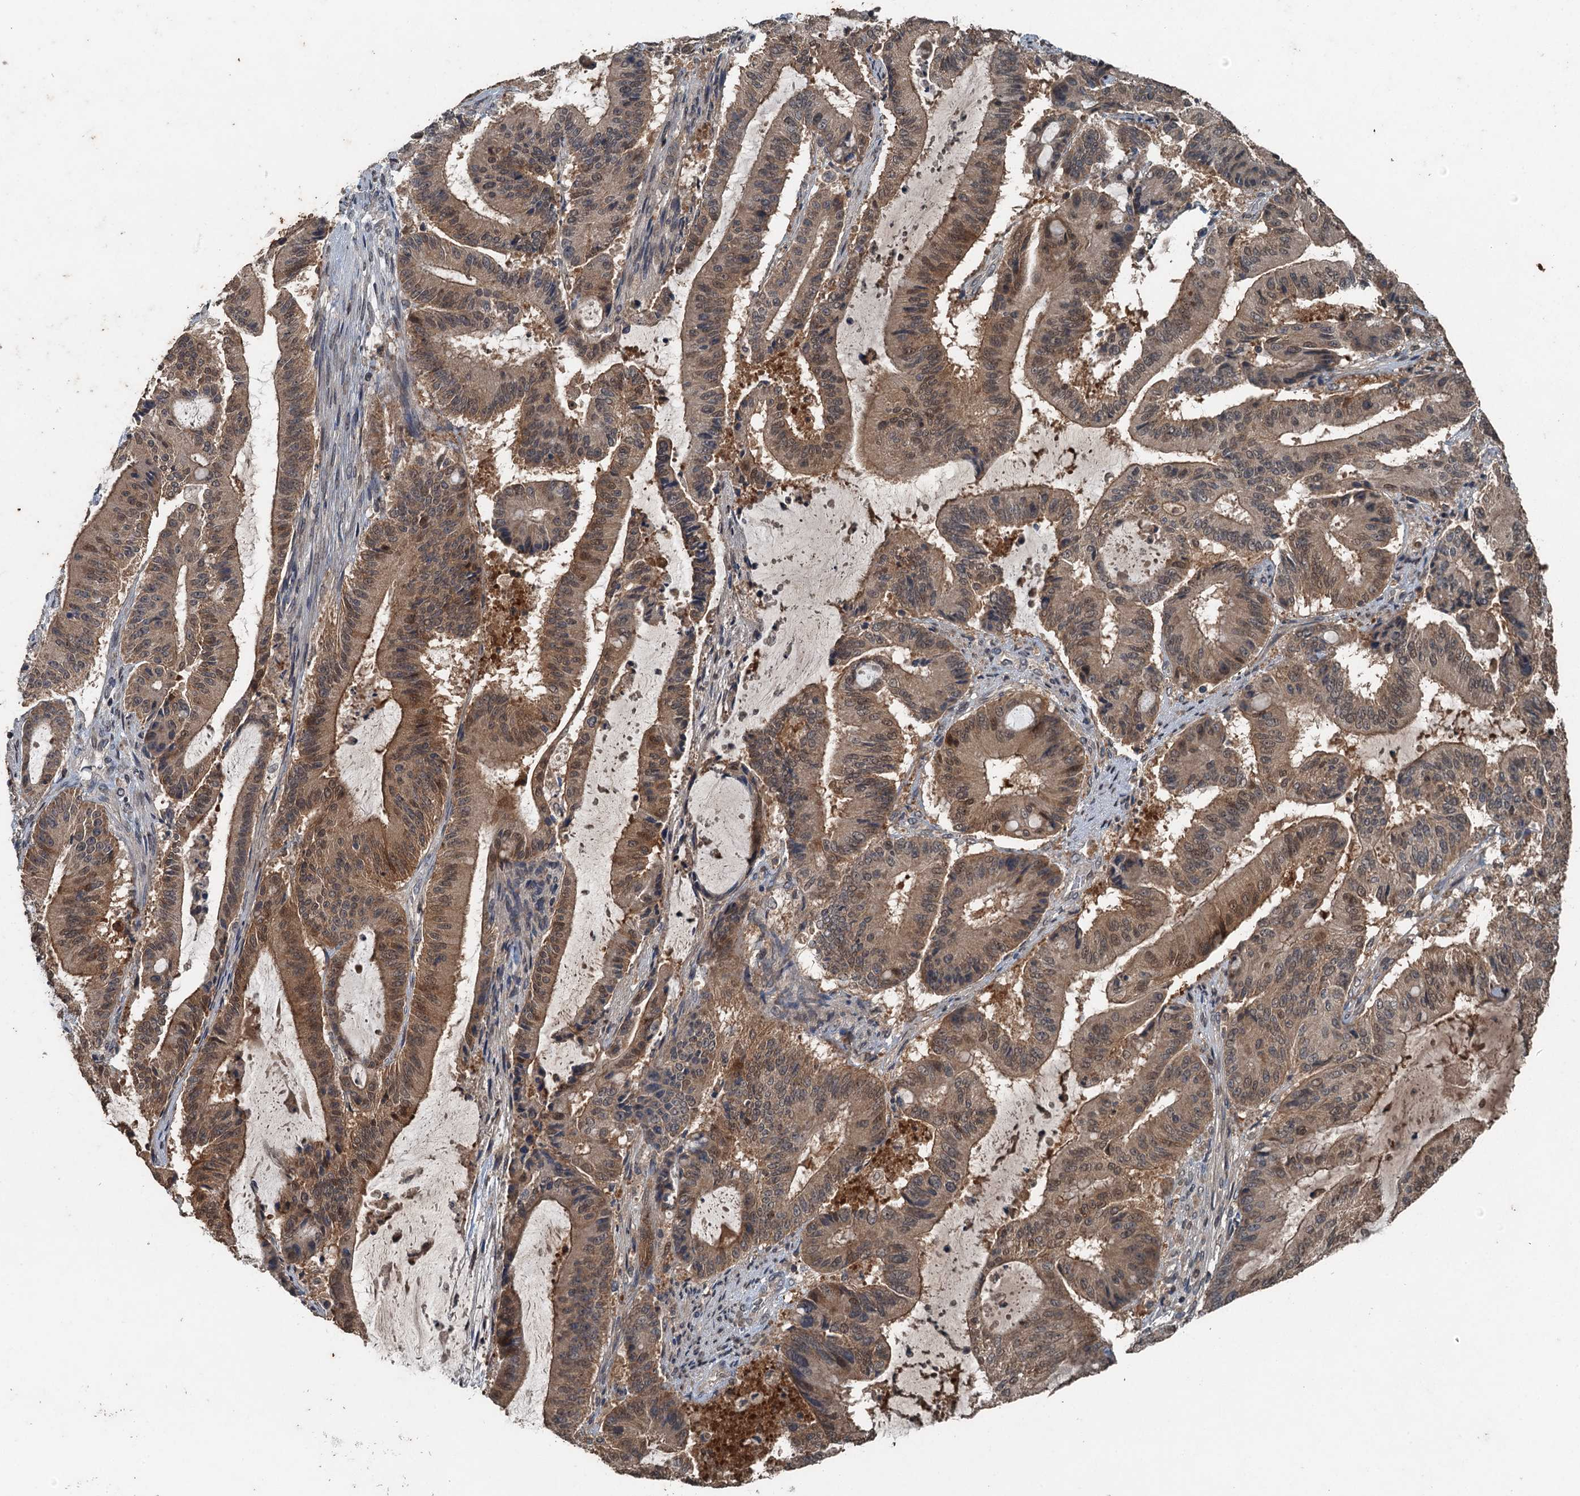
{"staining": {"intensity": "weak", "quantity": "25%-75%", "location": "cytoplasmic/membranous,nuclear"}, "tissue": "liver cancer", "cell_type": "Tumor cells", "image_type": "cancer", "snomed": [{"axis": "morphology", "description": "Normal tissue, NOS"}, {"axis": "morphology", "description": "Cholangiocarcinoma"}, {"axis": "topography", "description": "Liver"}, {"axis": "topography", "description": "Peripheral nerve tissue"}], "caption": "Human liver cancer stained with a brown dye displays weak cytoplasmic/membranous and nuclear positive staining in about 25%-75% of tumor cells.", "gene": "TCTN1", "patient": {"sex": "female", "age": 73}}